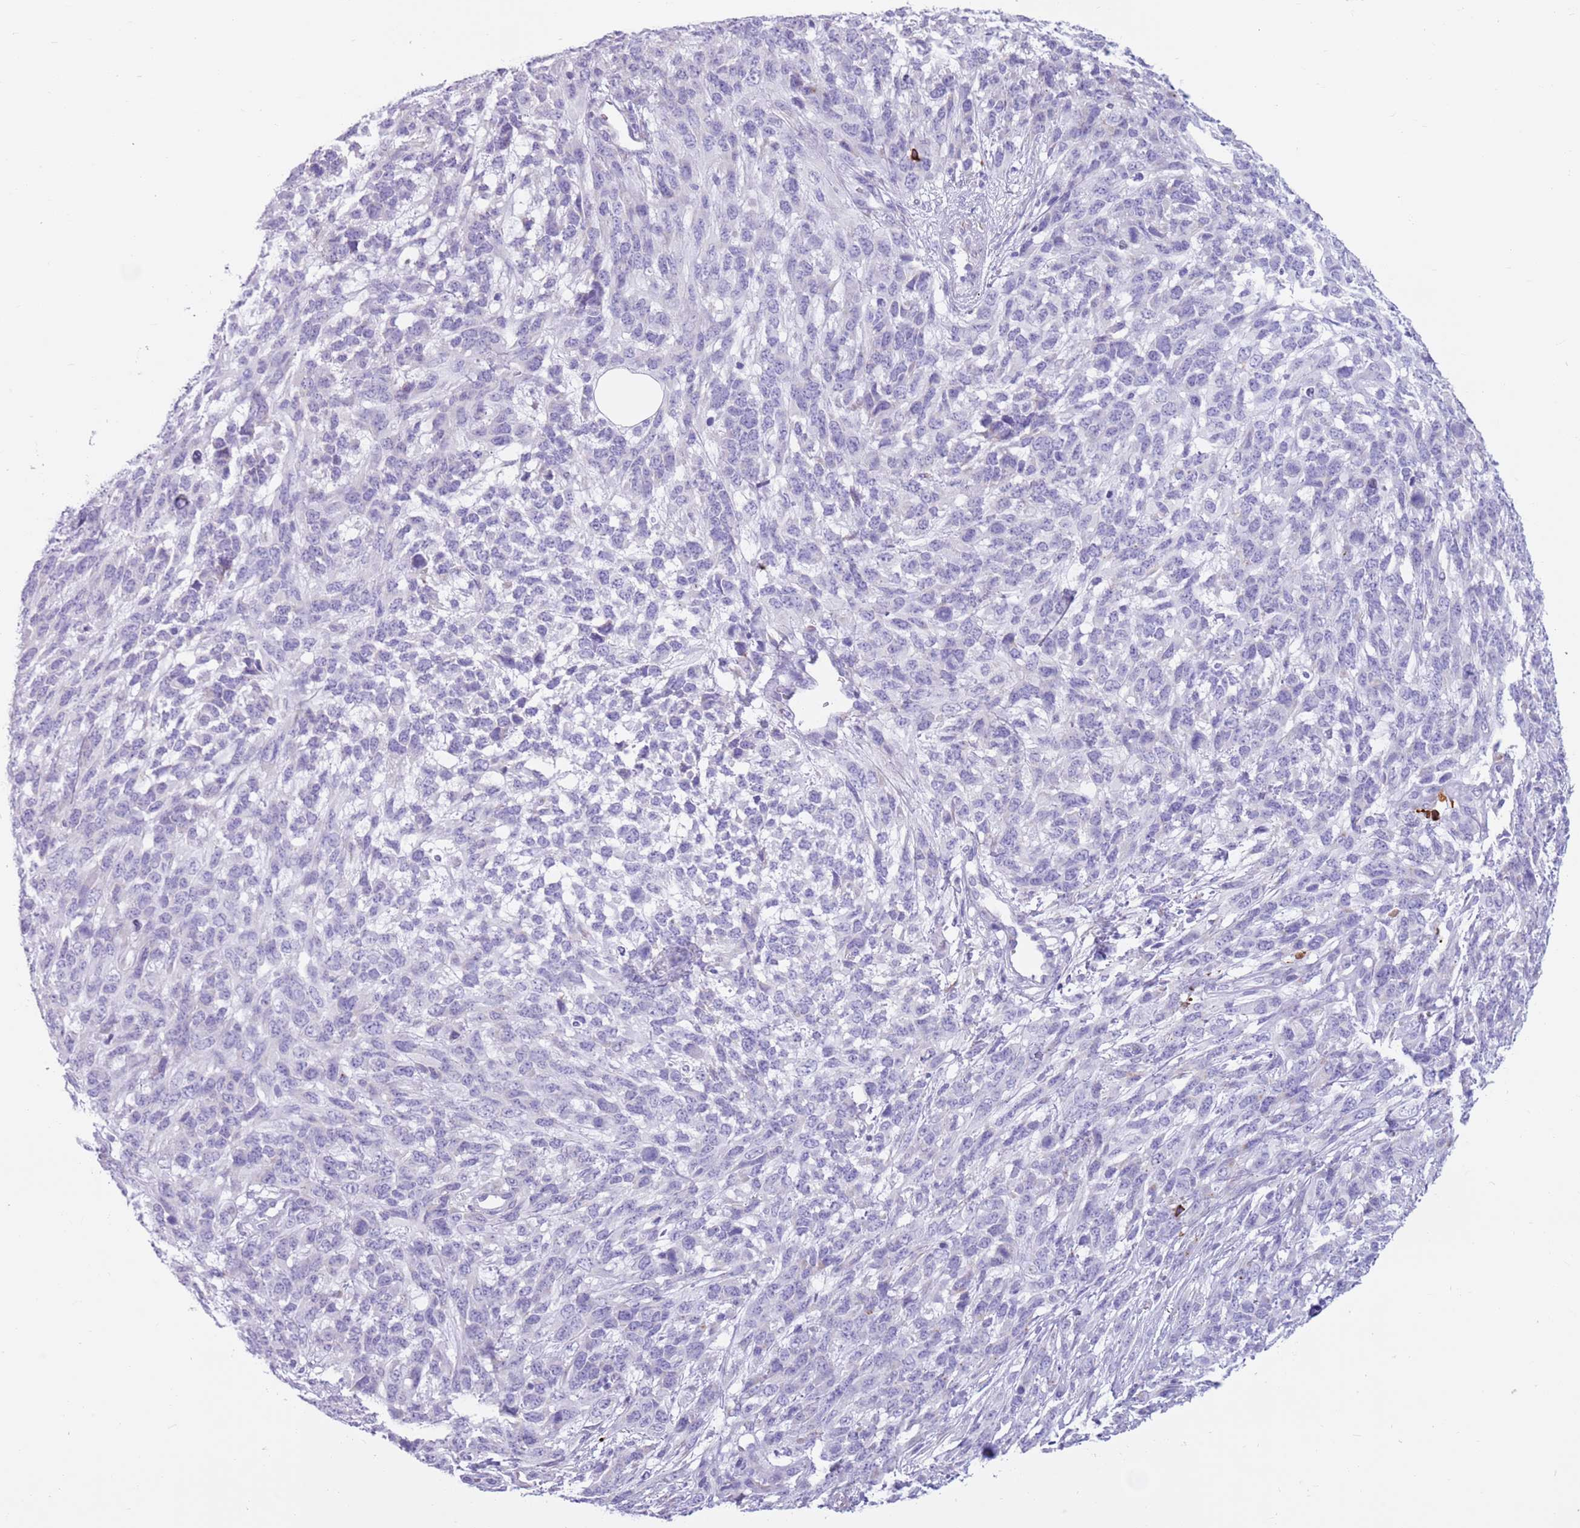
{"staining": {"intensity": "negative", "quantity": "none", "location": "none"}, "tissue": "melanoma", "cell_type": "Tumor cells", "image_type": "cancer", "snomed": [{"axis": "morphology", "description": "Normal morphology"}, {"axis": "morphology", "description": "Malignant melanoma, NOS"}, {"axis": "topography", "description": "Skin"}], "caption": "An image of human melanoma is negative for staining in tumor cells.", "gene": "LY6G5B", "patient": {"sex": "female", "age": 72}}